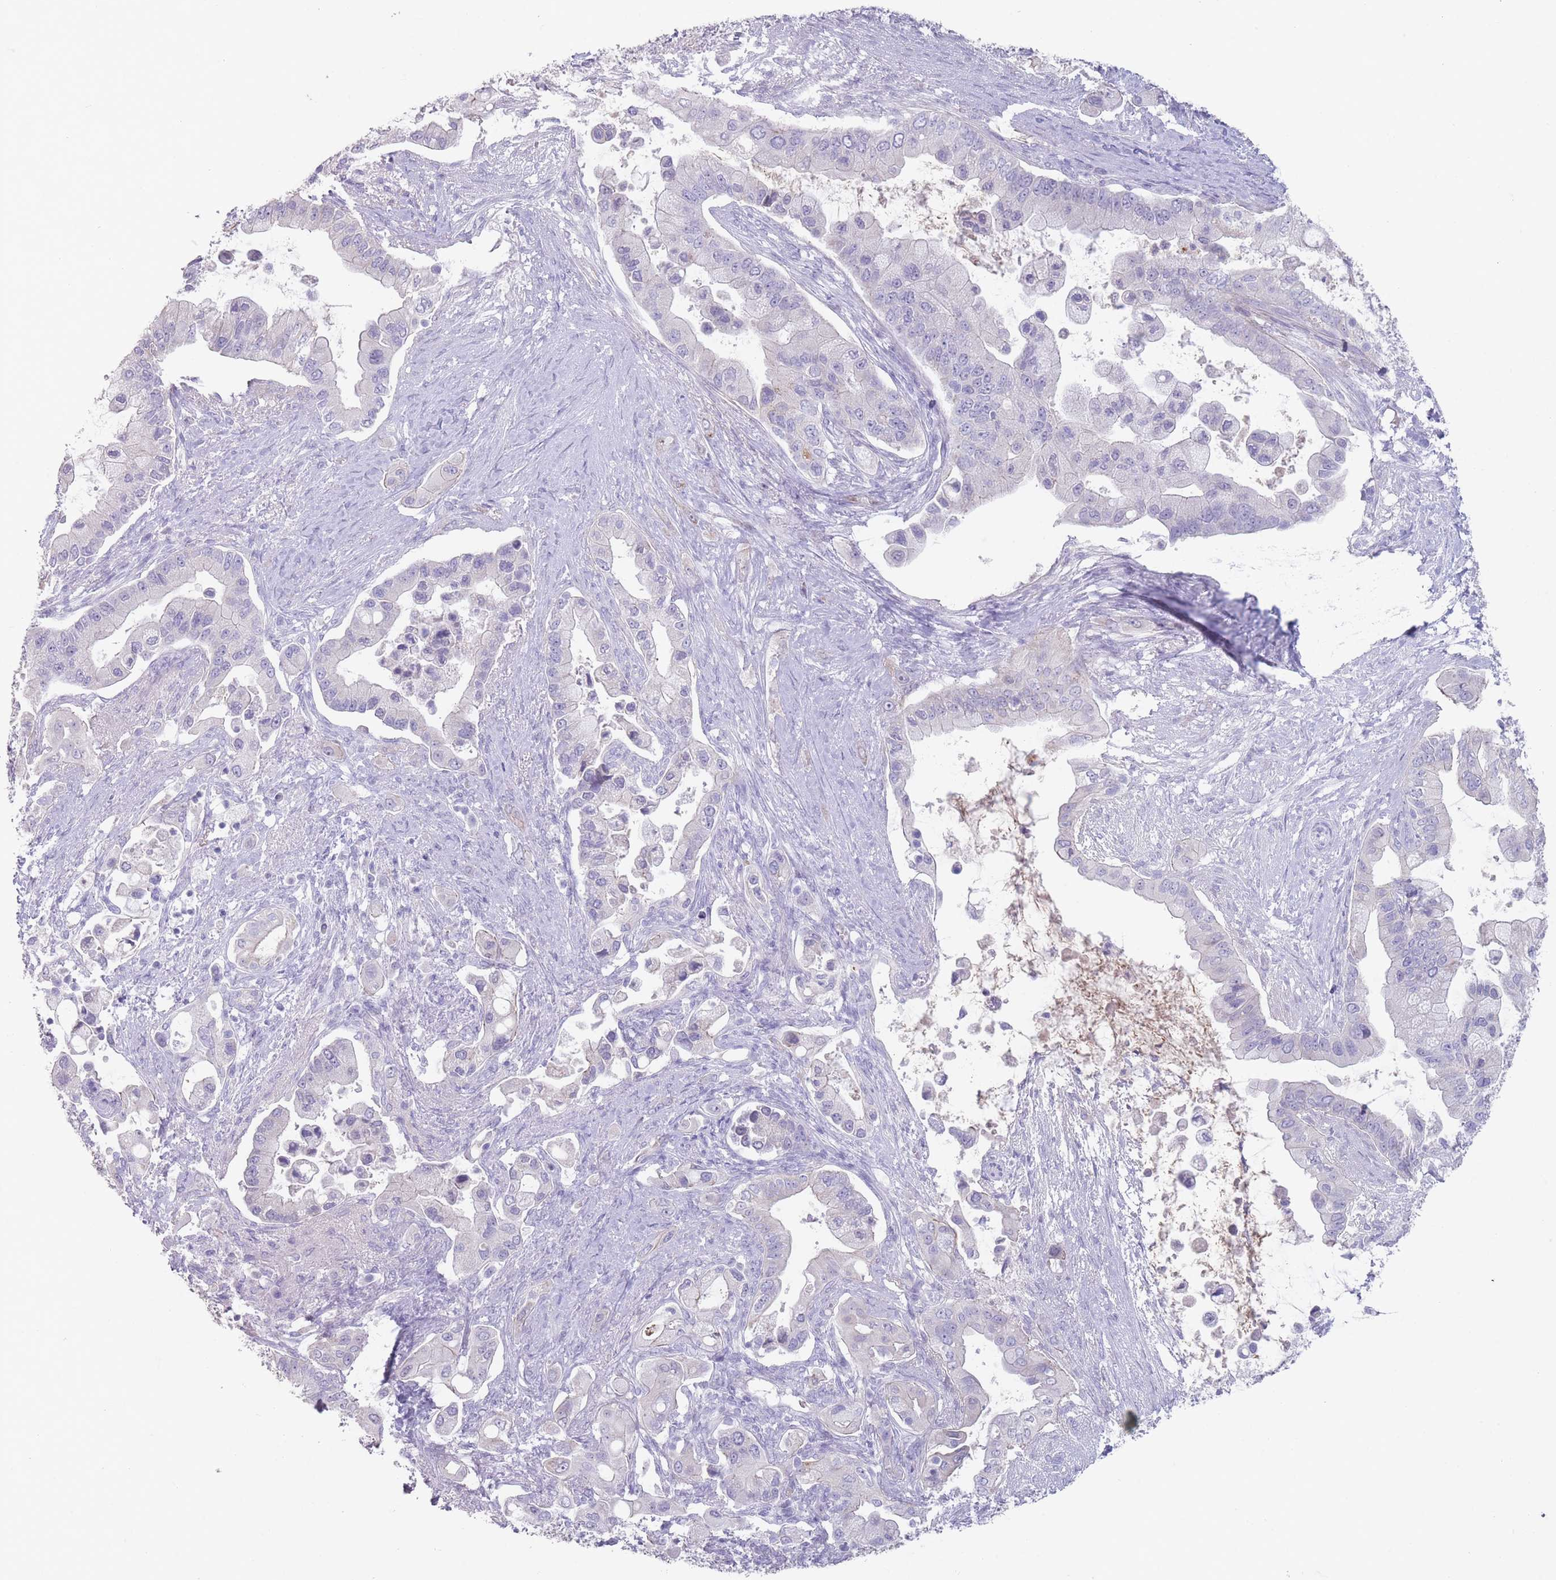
{"staining": {"intensity": "negative", "quantity": "none", "location": "none"}, "tissue": "pancreatic cancer", "cell_type": "Tumor cells", "image_type": "cancer", "snomed": [{"axis": "morphology", "description": "Adenocarcinoma, NOS"}, {"axis": "topography", "description": "Pancreas"}], "caption": "Histopathology image shows no protein expression in tumor cells of pancreatic adenocarcinoma tissue.", "gene": "RHBG", "patient": {"sex": "male", "age": 57}}